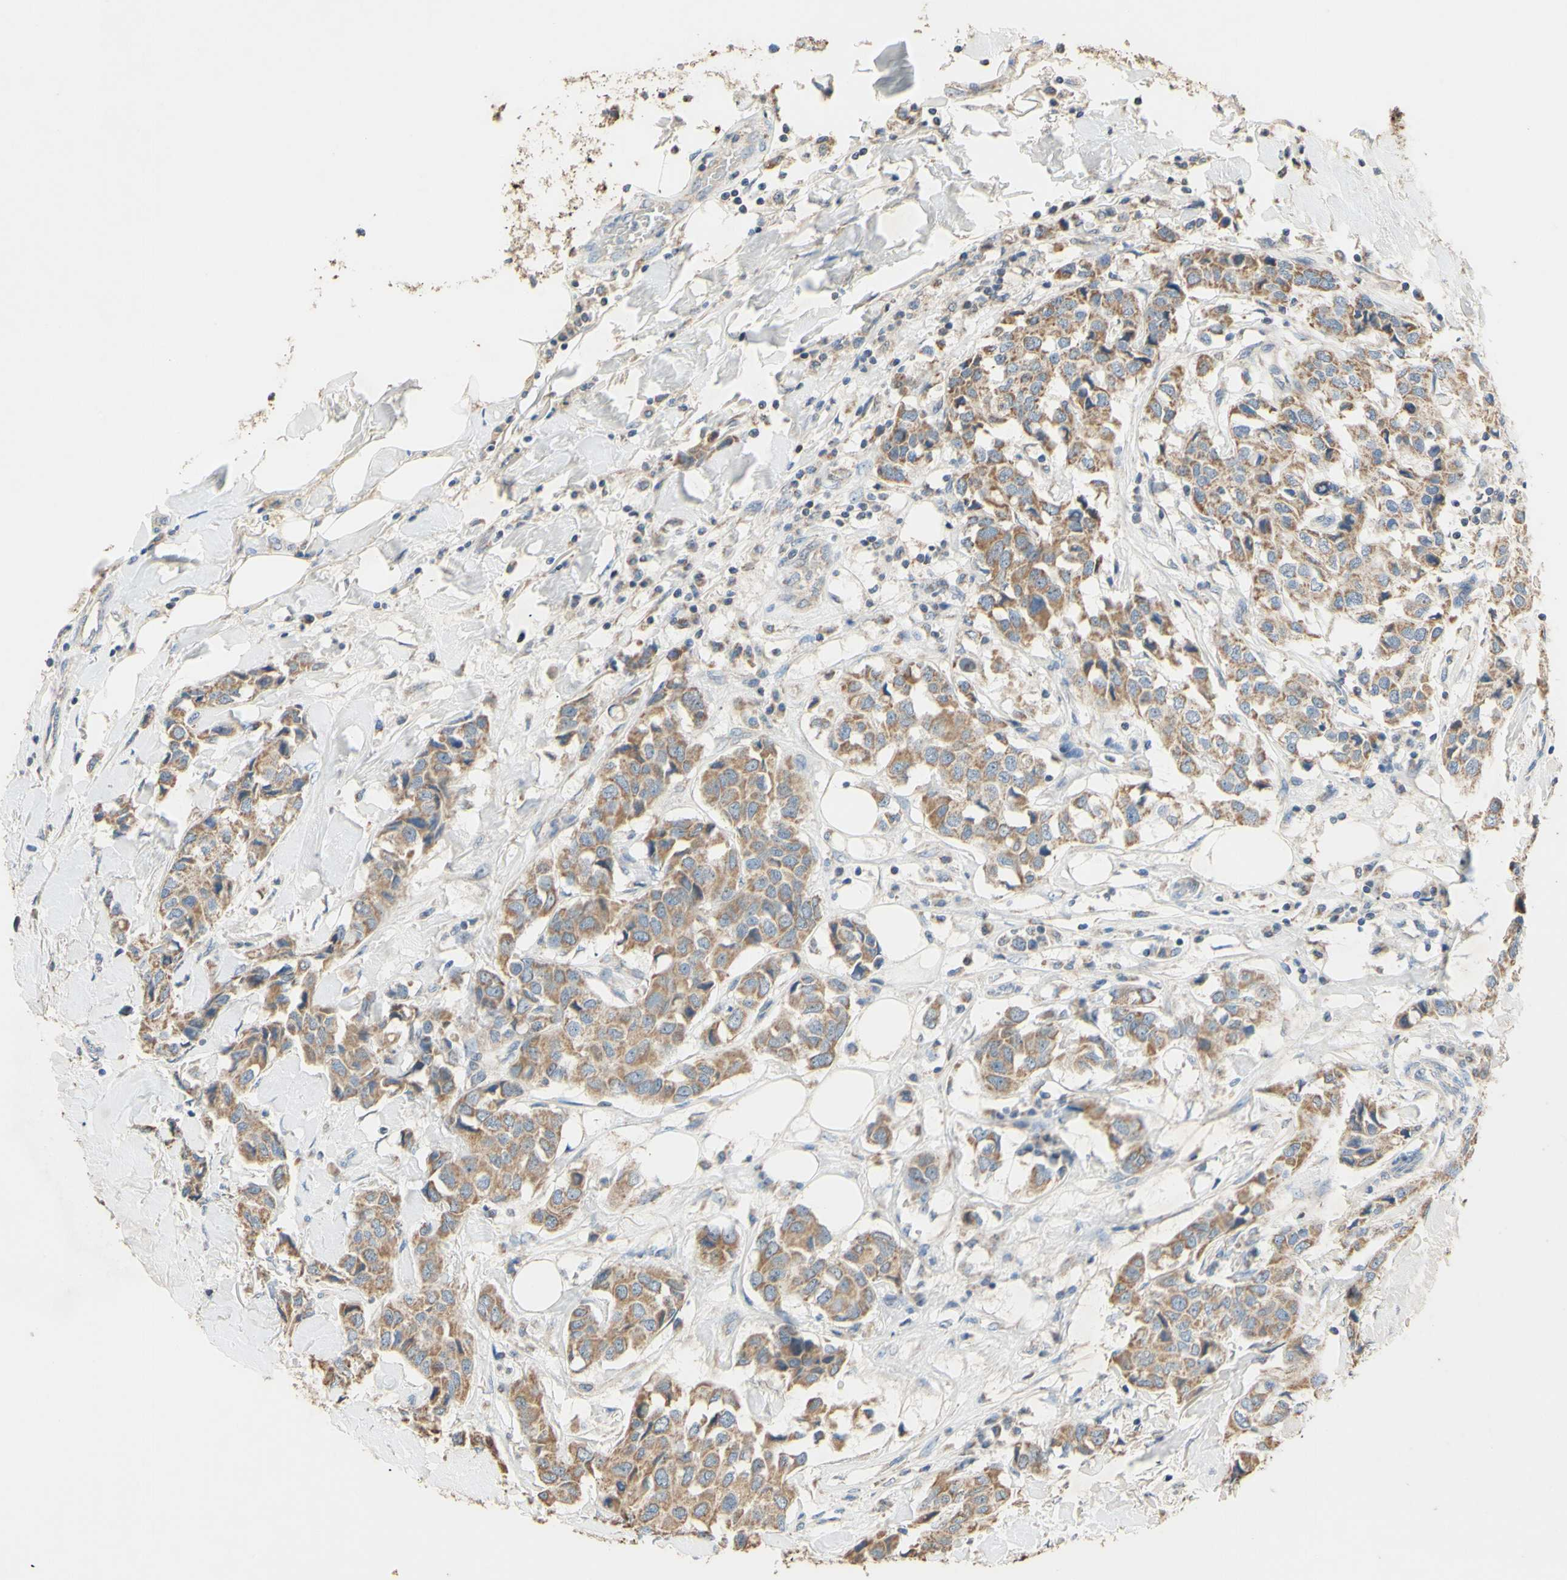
{"staining": {"intensity": "moderate", "quantity": ">75%", "location": "cytoplasmic/membranous"}, "tissue": "breast cancer", "cell_type": "Tumor cells", "image_type": "cancer", "snomed": [{"axis": "morphology", "description": "Duct carcinoma"}, {"axis": "topography", "description": "Breast"}], "caption": "The image reveals immunohistochemical staining of breast cancer (infiltrating ductal carcinoma). There is moderate cytoplasmic/membranous positivity is identified in about >75% of tumor cells.", "gene": "PTGIS", "patient": {"sex": "female", "age": 80}}